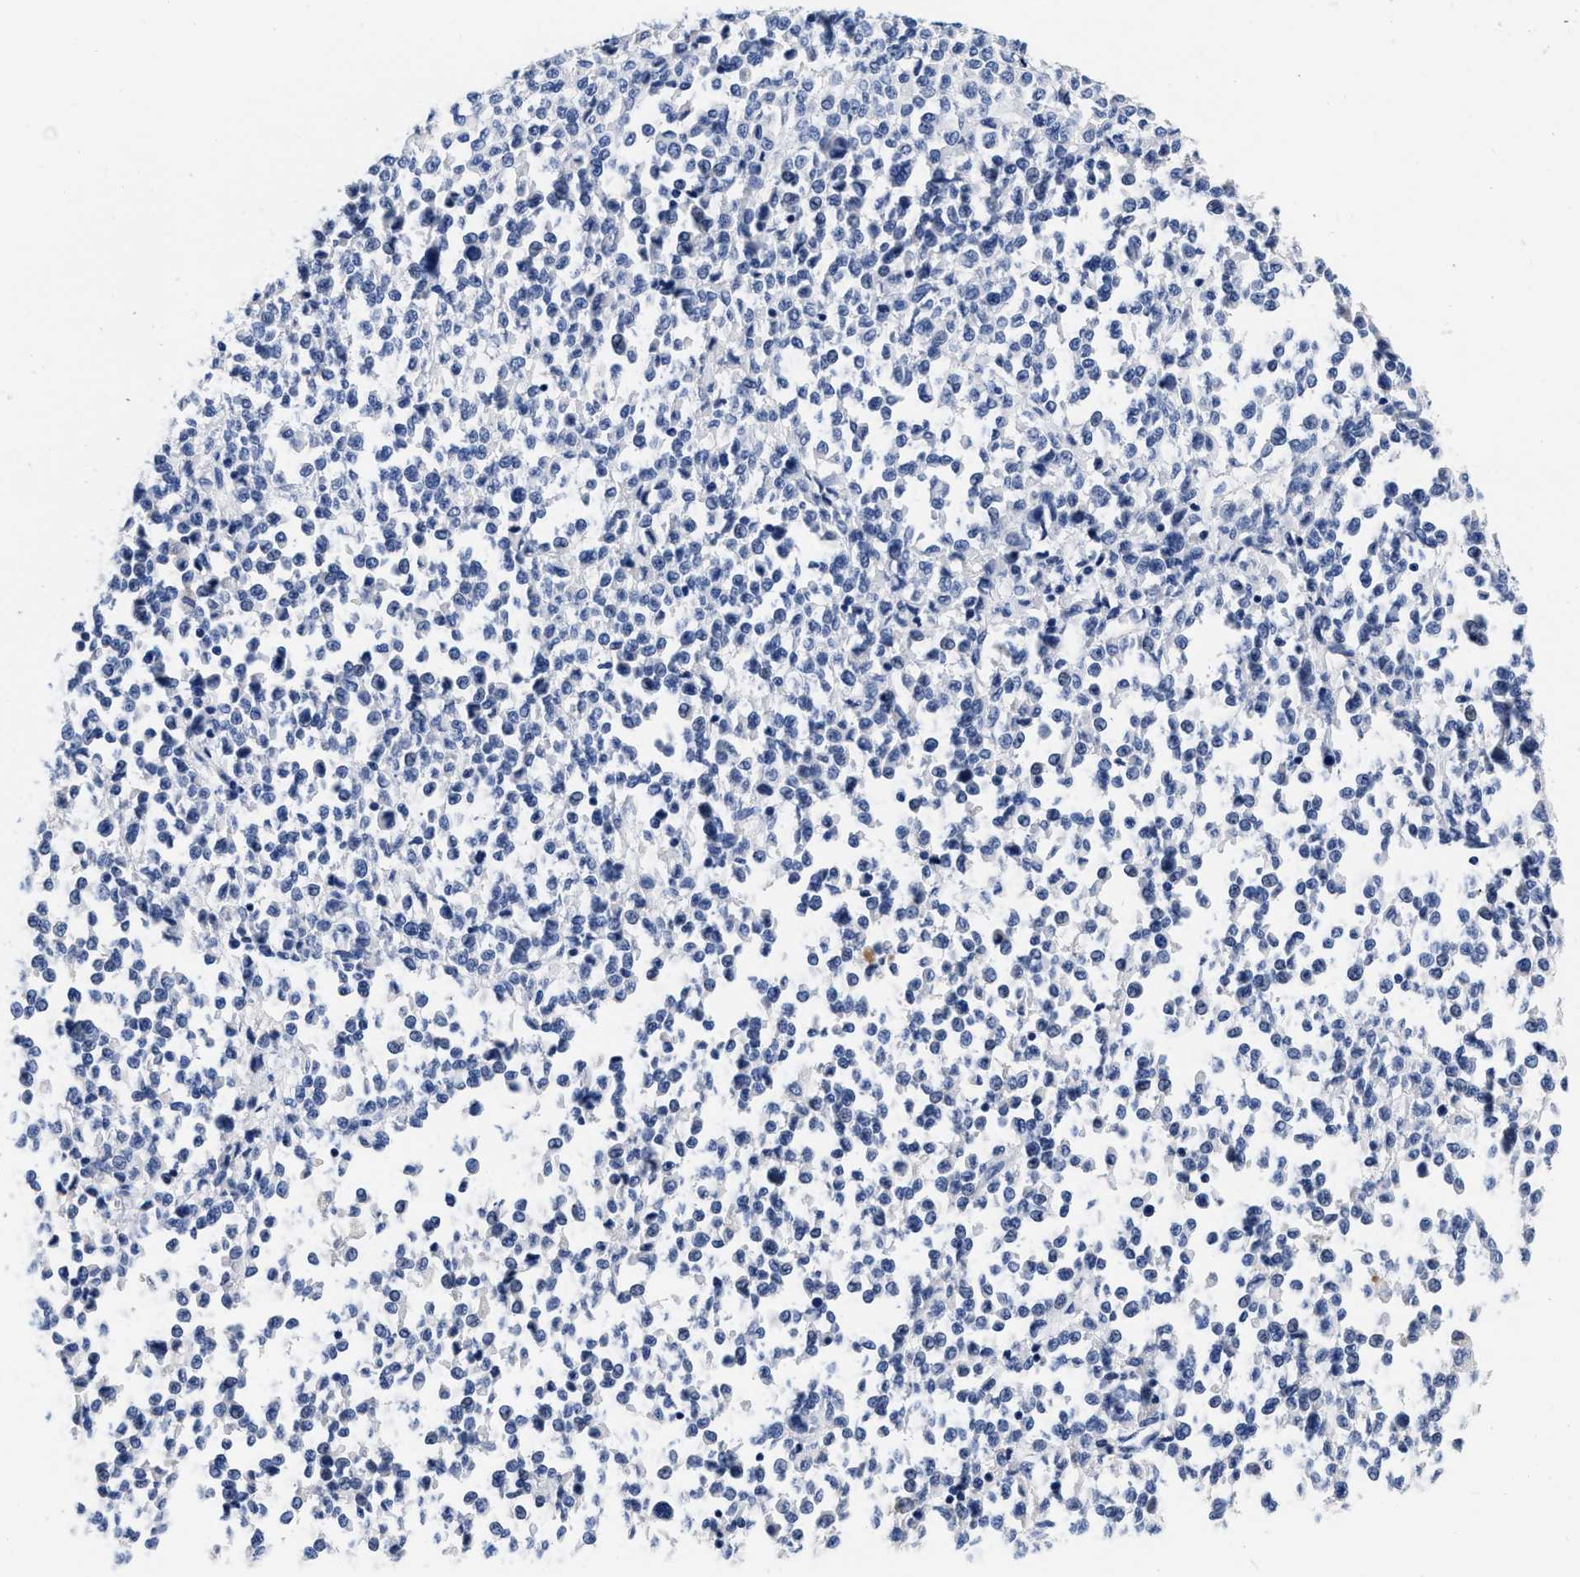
{"staining": {"intensity": "negative", "quantity": "none", "location": "none"}, "tissue": "melanoma", "cell_type": "Tumor cells", "image_type": "cancer", "snomed": [{"axis": "morphology", "description": "Malignant melanoma, Metastatic site"}, {"axis": "topography", "description": "Pancreas"}], "caption": "Photomicrograph shows no protein staining in tumor cells of melanoma tissue. (DAB (3,3'-diaminobenzidine) immunohistochemistry (IHC) with hematoxylin counter stain).", "gene": "CER1", "patient": {"sex": "female", "age": 30}}